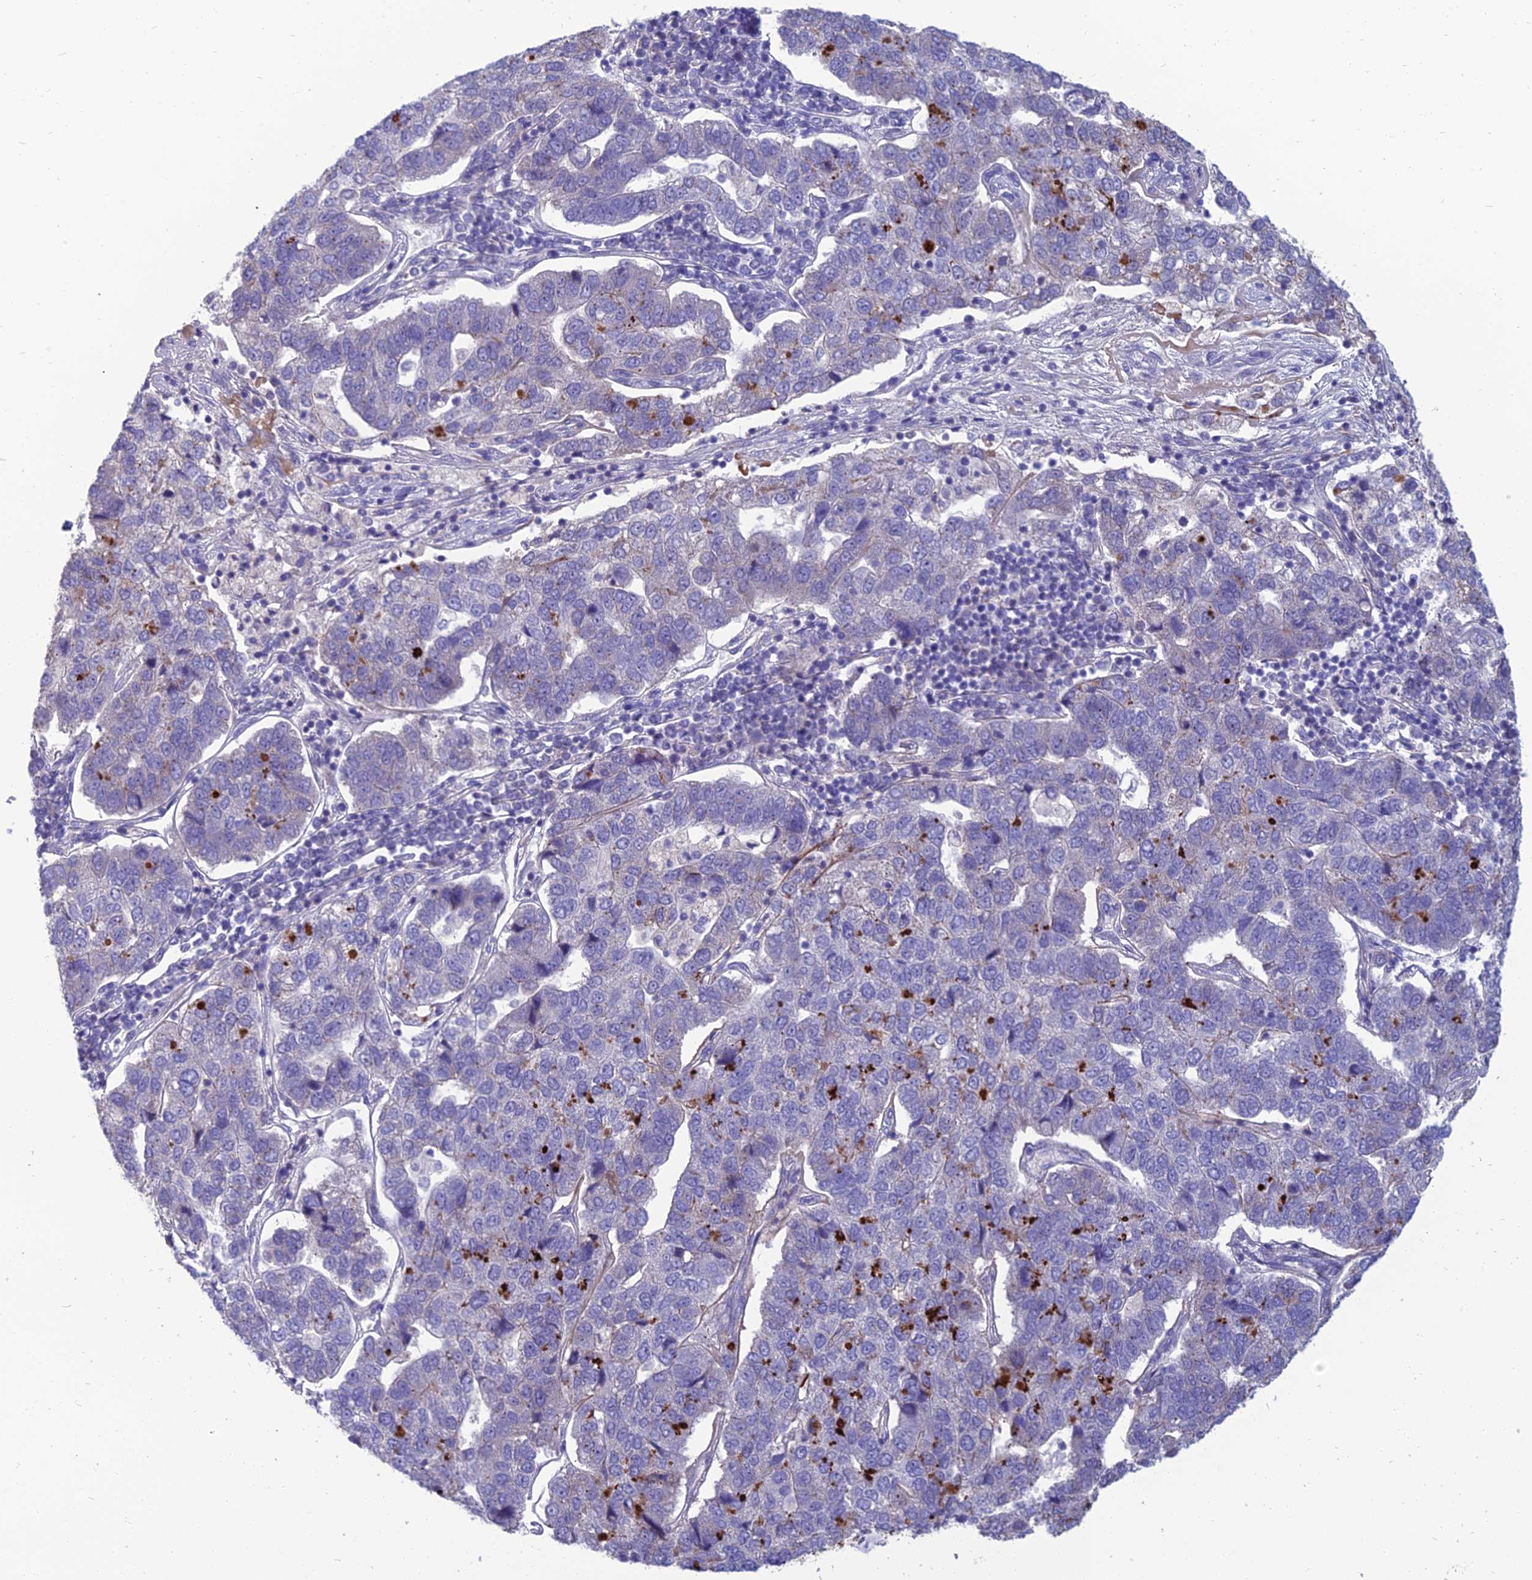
{"staining": {"intensity": "negative", "quantity": "none", "location": "none"}, "tissue": "pancreatic cancer", "cell_type": "Tumor cells", "image_type": "cancer", "snomed": [{"axis": "morphology", "description": "Adenocarcinoma, NOS"}, {"axis": "topography", "description": "Pancreas"}], "caption": "Immunohistochemistry of human pancreatic adenocarcinoma exhibits no expression in tumor cells. (Brightfield microscopy of DAB (3,3'-diaminobenzidine) IHC at high magnification).", "gene": "SPTLC3", "patient": {"sex": "female", "age": 61}}